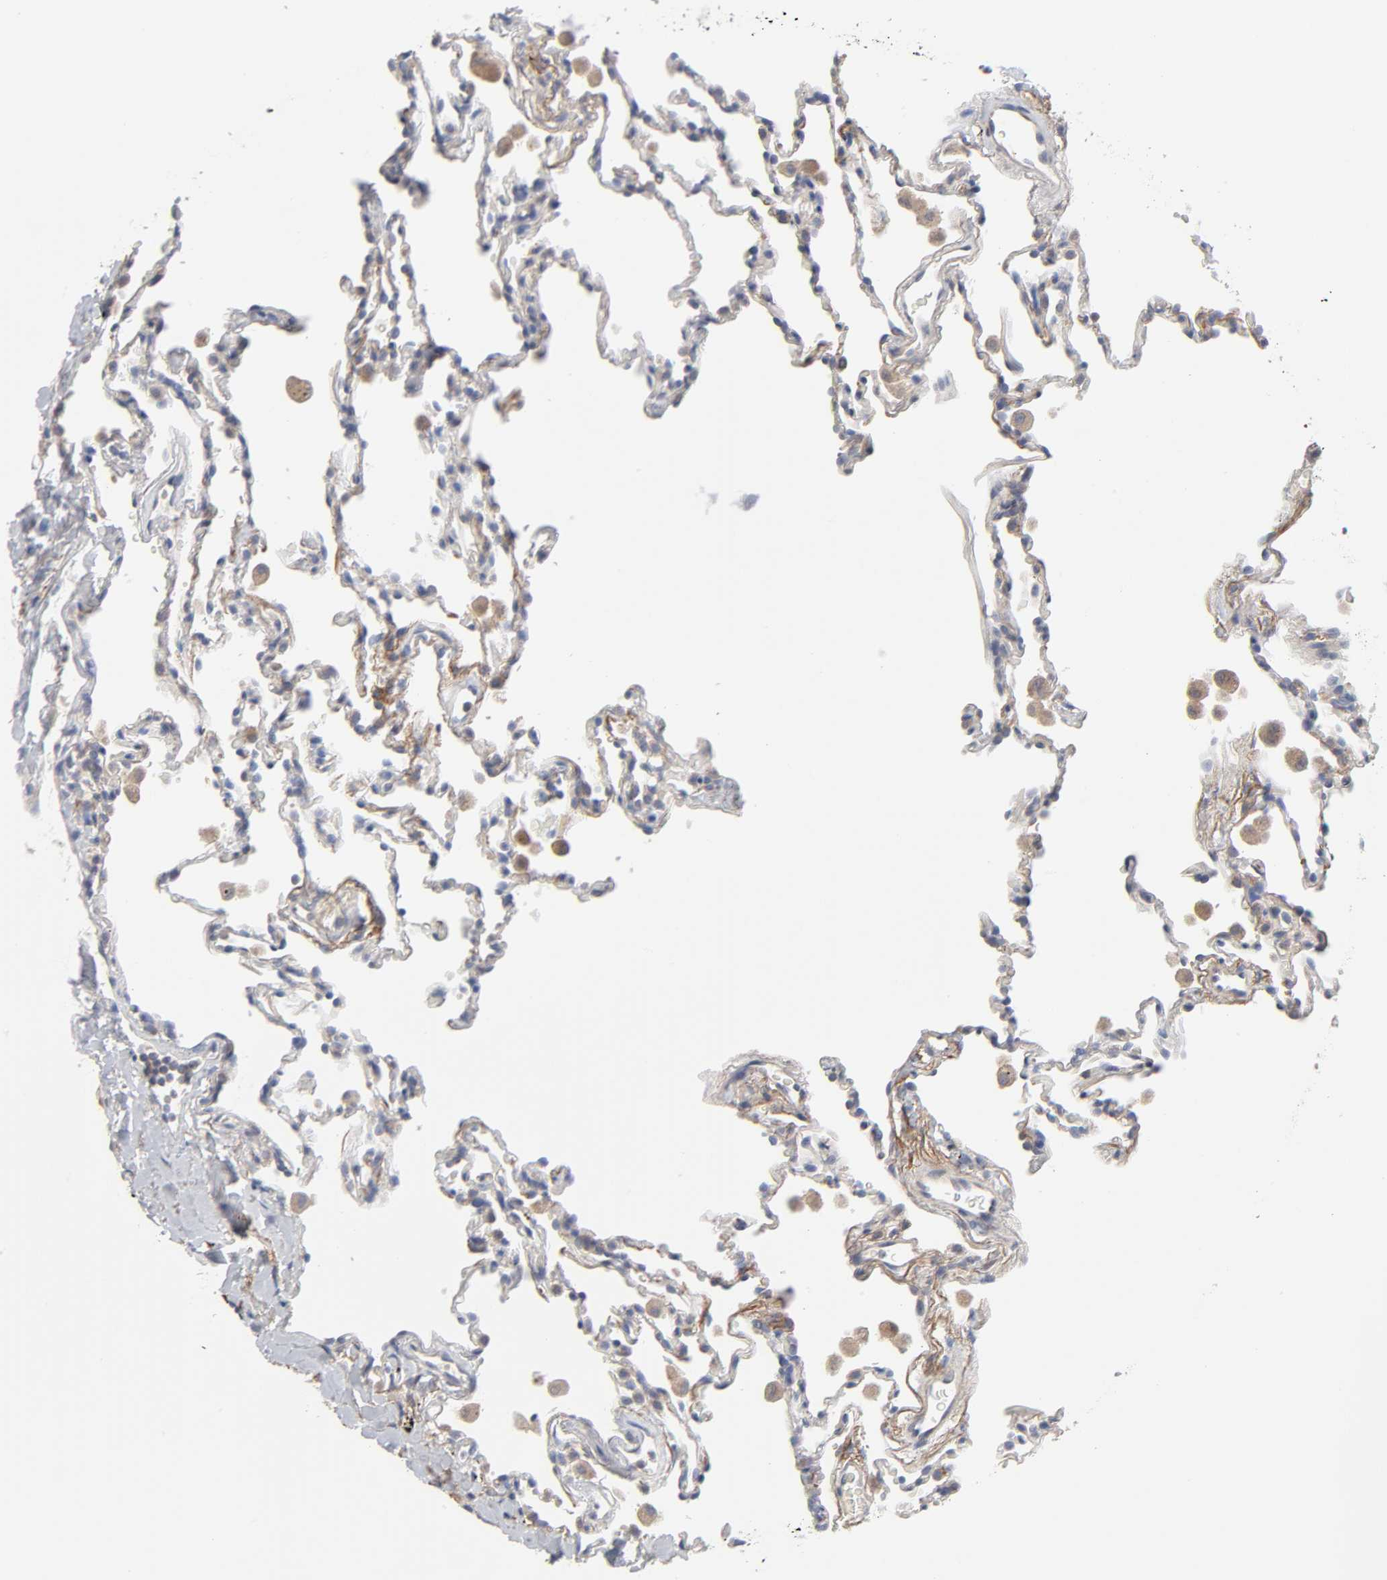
{"staining": {"intensity": "moderate", "quantity": "25%-75%", "location": "cytoplasmic/membranous"}, "tissue": "lung", "cell_type": "Alveolar cells", "image_type": "normal", "snomed": [{"axis": "morphology", "description": "Normal tissue, NOS"}, {"axis": "morphology", "description": "Soft tissue tumor metastatic"}, {"axis": "topography", "description": "Lung"}], "caption": "Moderate cytoplasmic/membranous positivity is seen in approximately 25%-75% of alveolar cells in unremarkable lung.", "gene": "IL4R", "patient": {"sex": "male", "age": 59}}